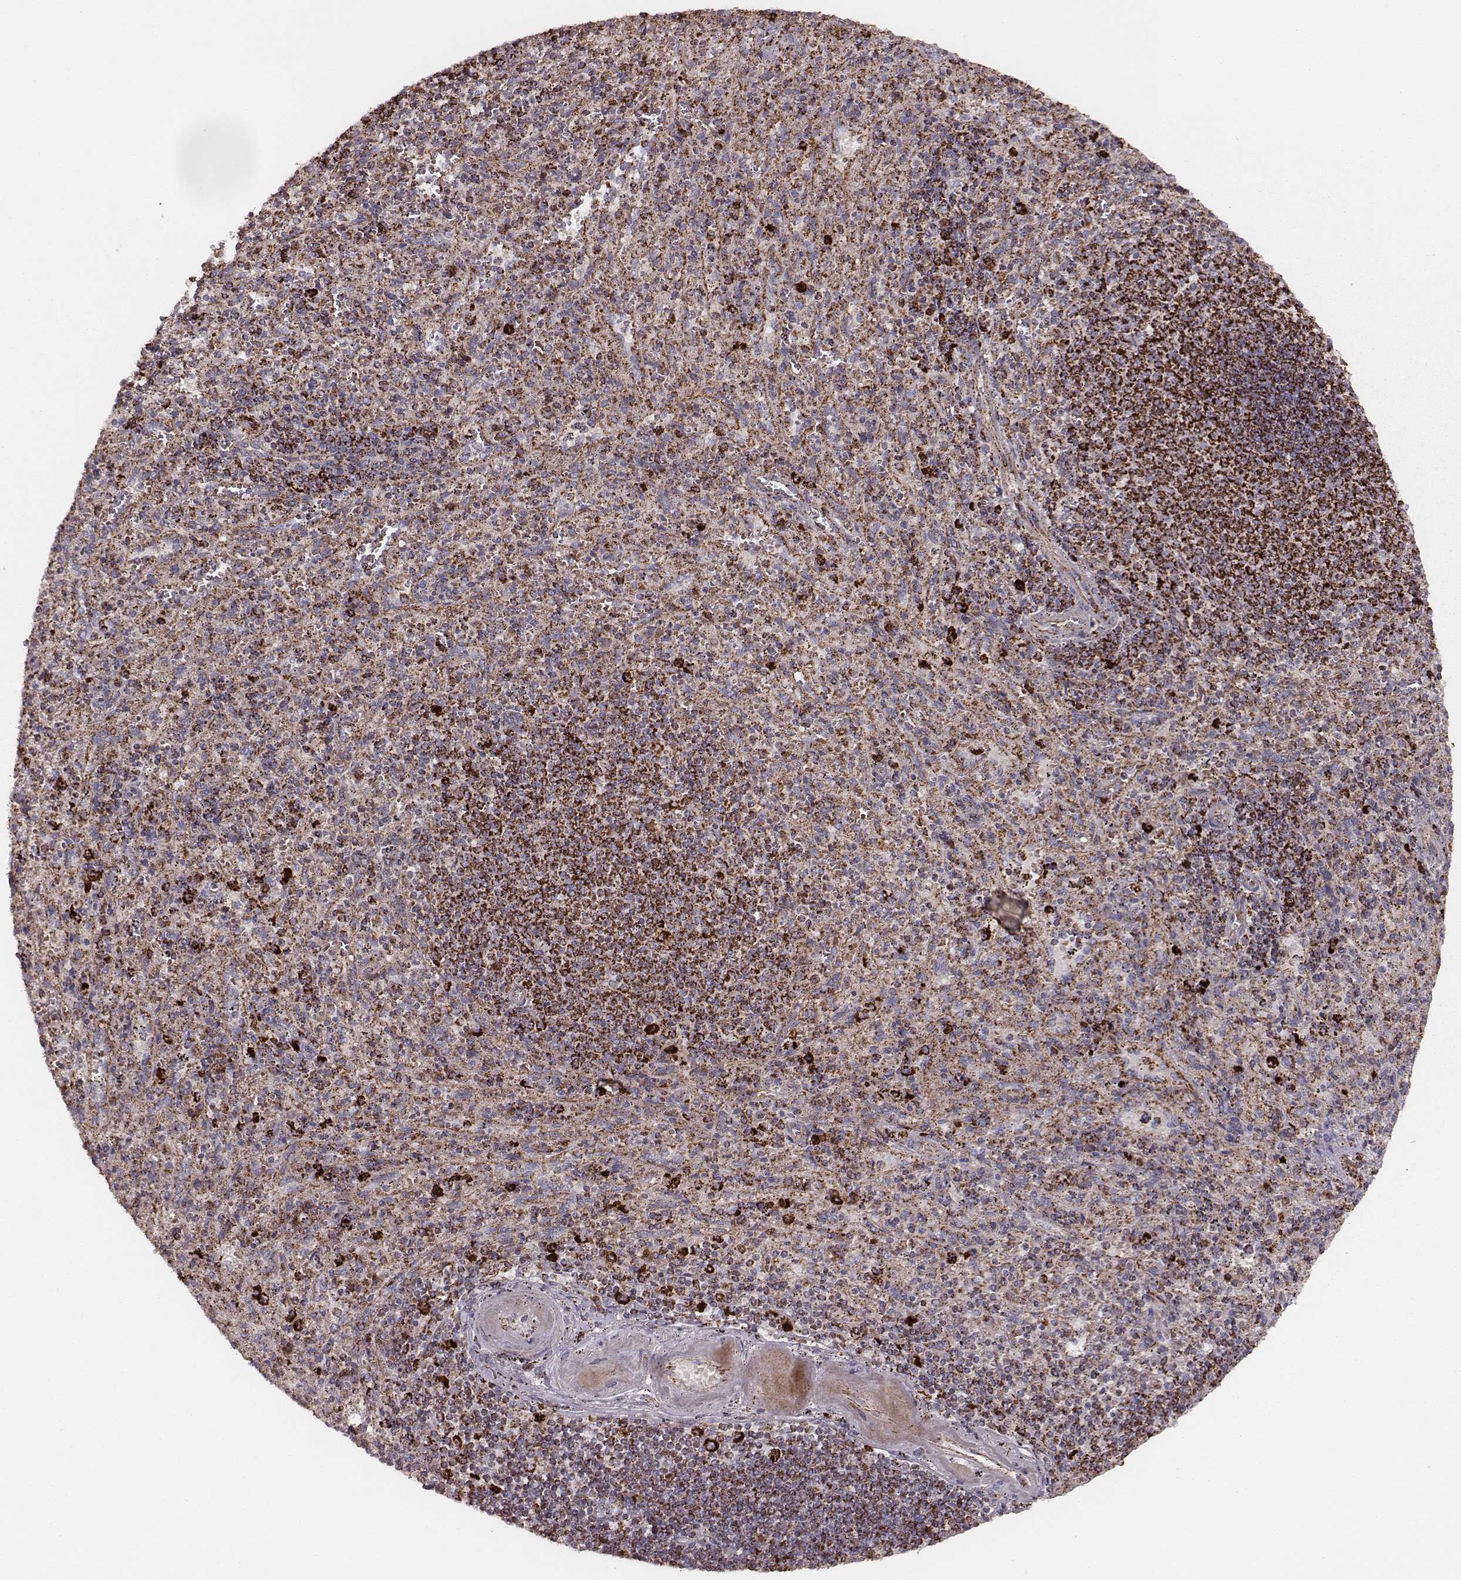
{"staining": {"intensity": "strong", "quantity": ">75%", "location": "cytoplasmic/membranous"}, "tissue": "spleen", "cell_type": "Cells in red pulp", "image_type": "normal", "snomed": [{"axis": "morphology", "description": "Normal tissue, NOS"}, {"axis": "topography", "description": "Spleen"}], "caption": "Protein expression by immunohistochemistry (IHC) displays strong cytoplasmic/membranous positivity in about >75% of cells in red pulp in unremarkable spleen.", "gene": "TUFM", "patient": {"sex": "male", "age": 57}}